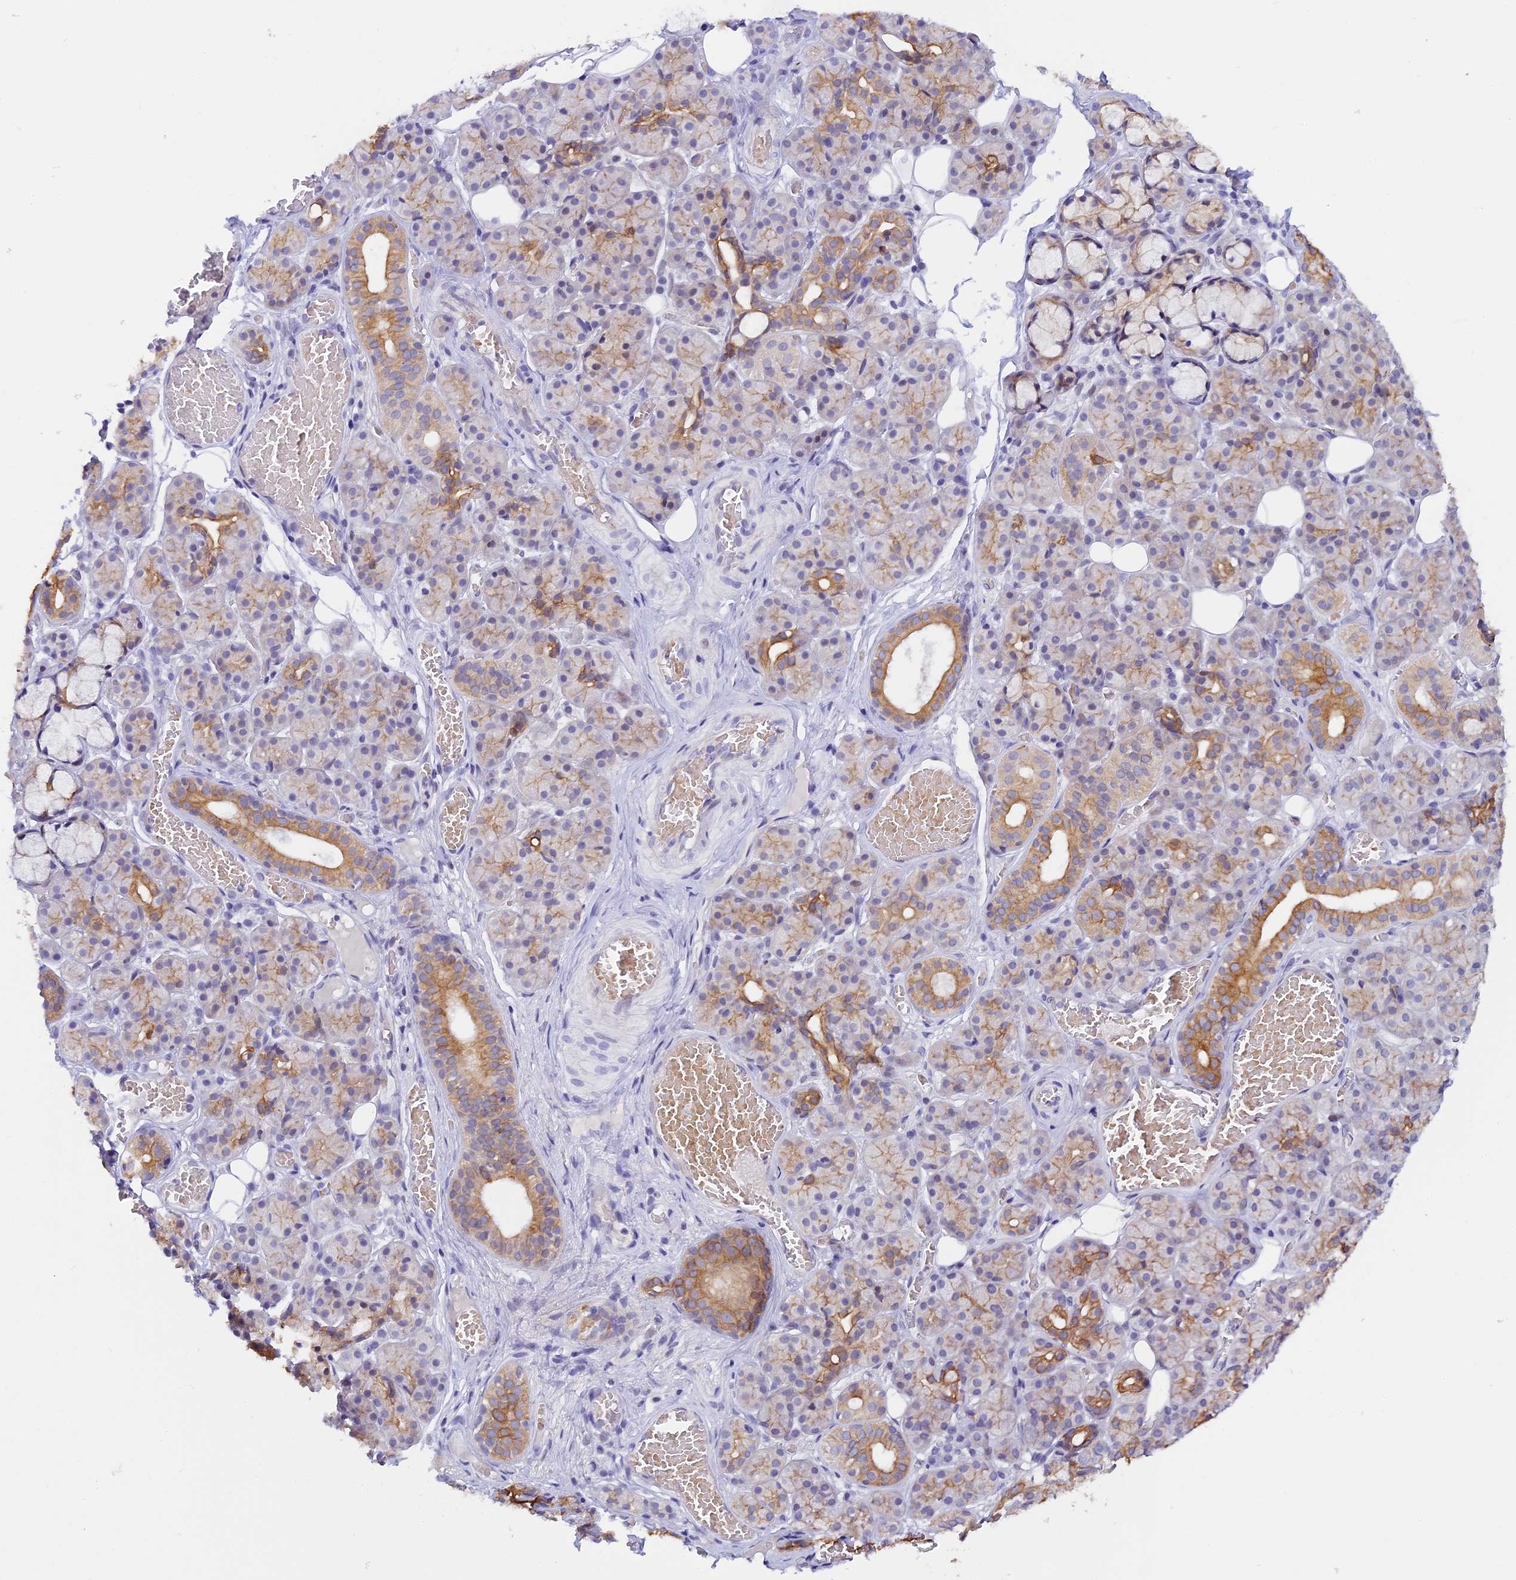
{"staining": {"intensity": "moderate", "quantity": "25%-75%", "location": "cytoplasmic/membranous"}, "tissue": "salivary gland", "cell_type": "Glandular cells", "image_type": "normal", "snomed": [{"axis": "morphology", "description": "Normal tissue, NOS"}, {"axis": "topography", "description": "Salivary gland"}], "caption": "Salivary gland stained with a brown dye displays moderate cytoplasmic/membranous positive positivity in about 25%-75% of glandular cells.", "gene": "RASGEF1B", "patient": {"sex": "male", "age": 63}}